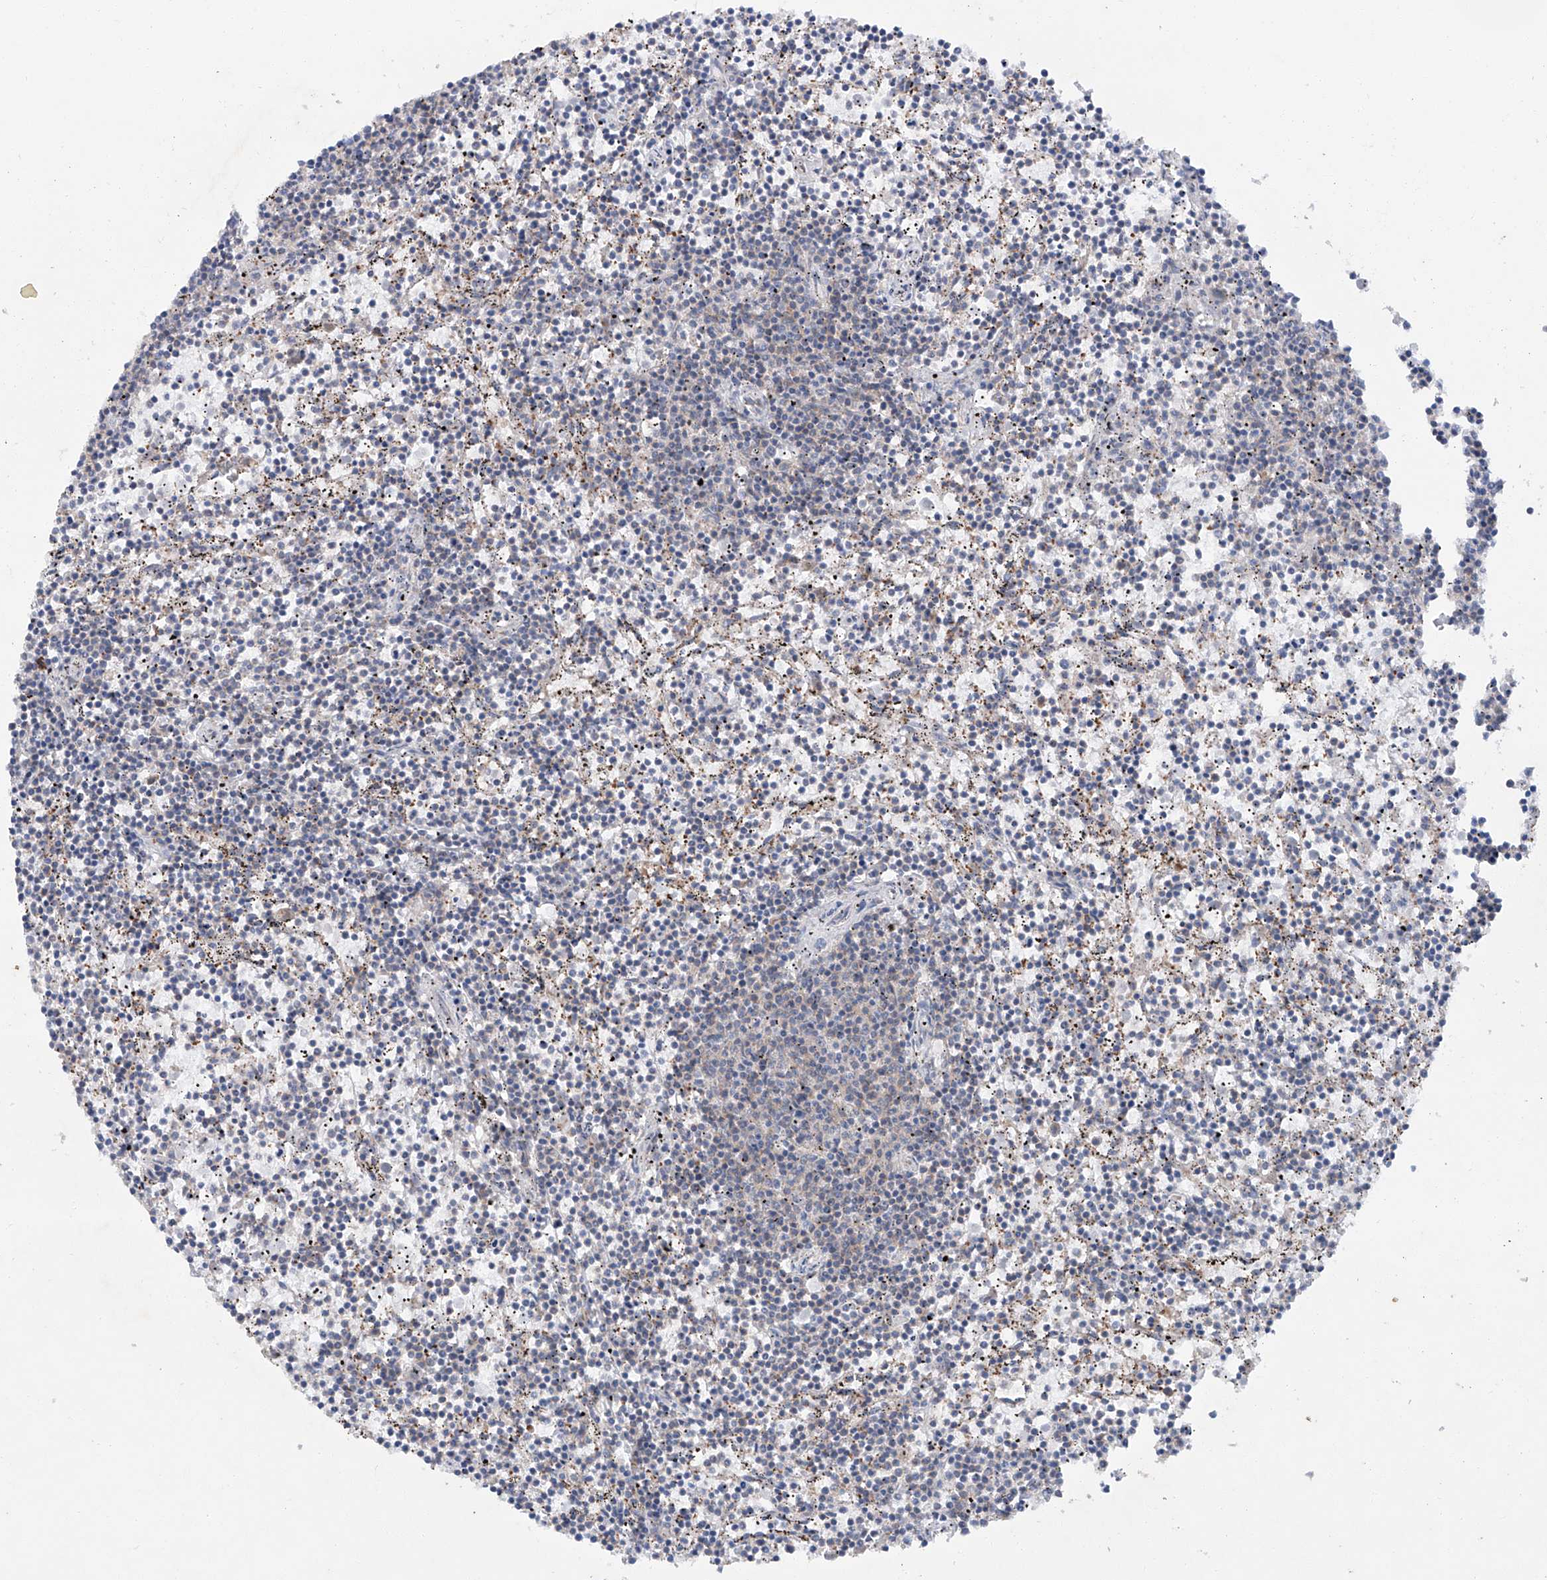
{"staining": {"intensity": "negative", "quantity": "none", "location": "none"}, "tissue": "lymphoma", "cell_type": "Tumor cells", "image_type": "cancer", "snomed": [{"axis": "morphology", "description": "Malignant lymphoma, non-Hodgkin's type, Low grade"}, {"axis": "topography", "description": "Spleen"}], "caption": "Low-grade malignant lymphoma, non-Hodgkin's type was stained to show a protein in brown. There is no significant staining in tumor cells. (DAB (3,3'-diaminobenzidine) immunohistochemistry with hematoxylin counter stain).", "gene": "SIX4", "patient": {"sex": "female", "age": 50}}